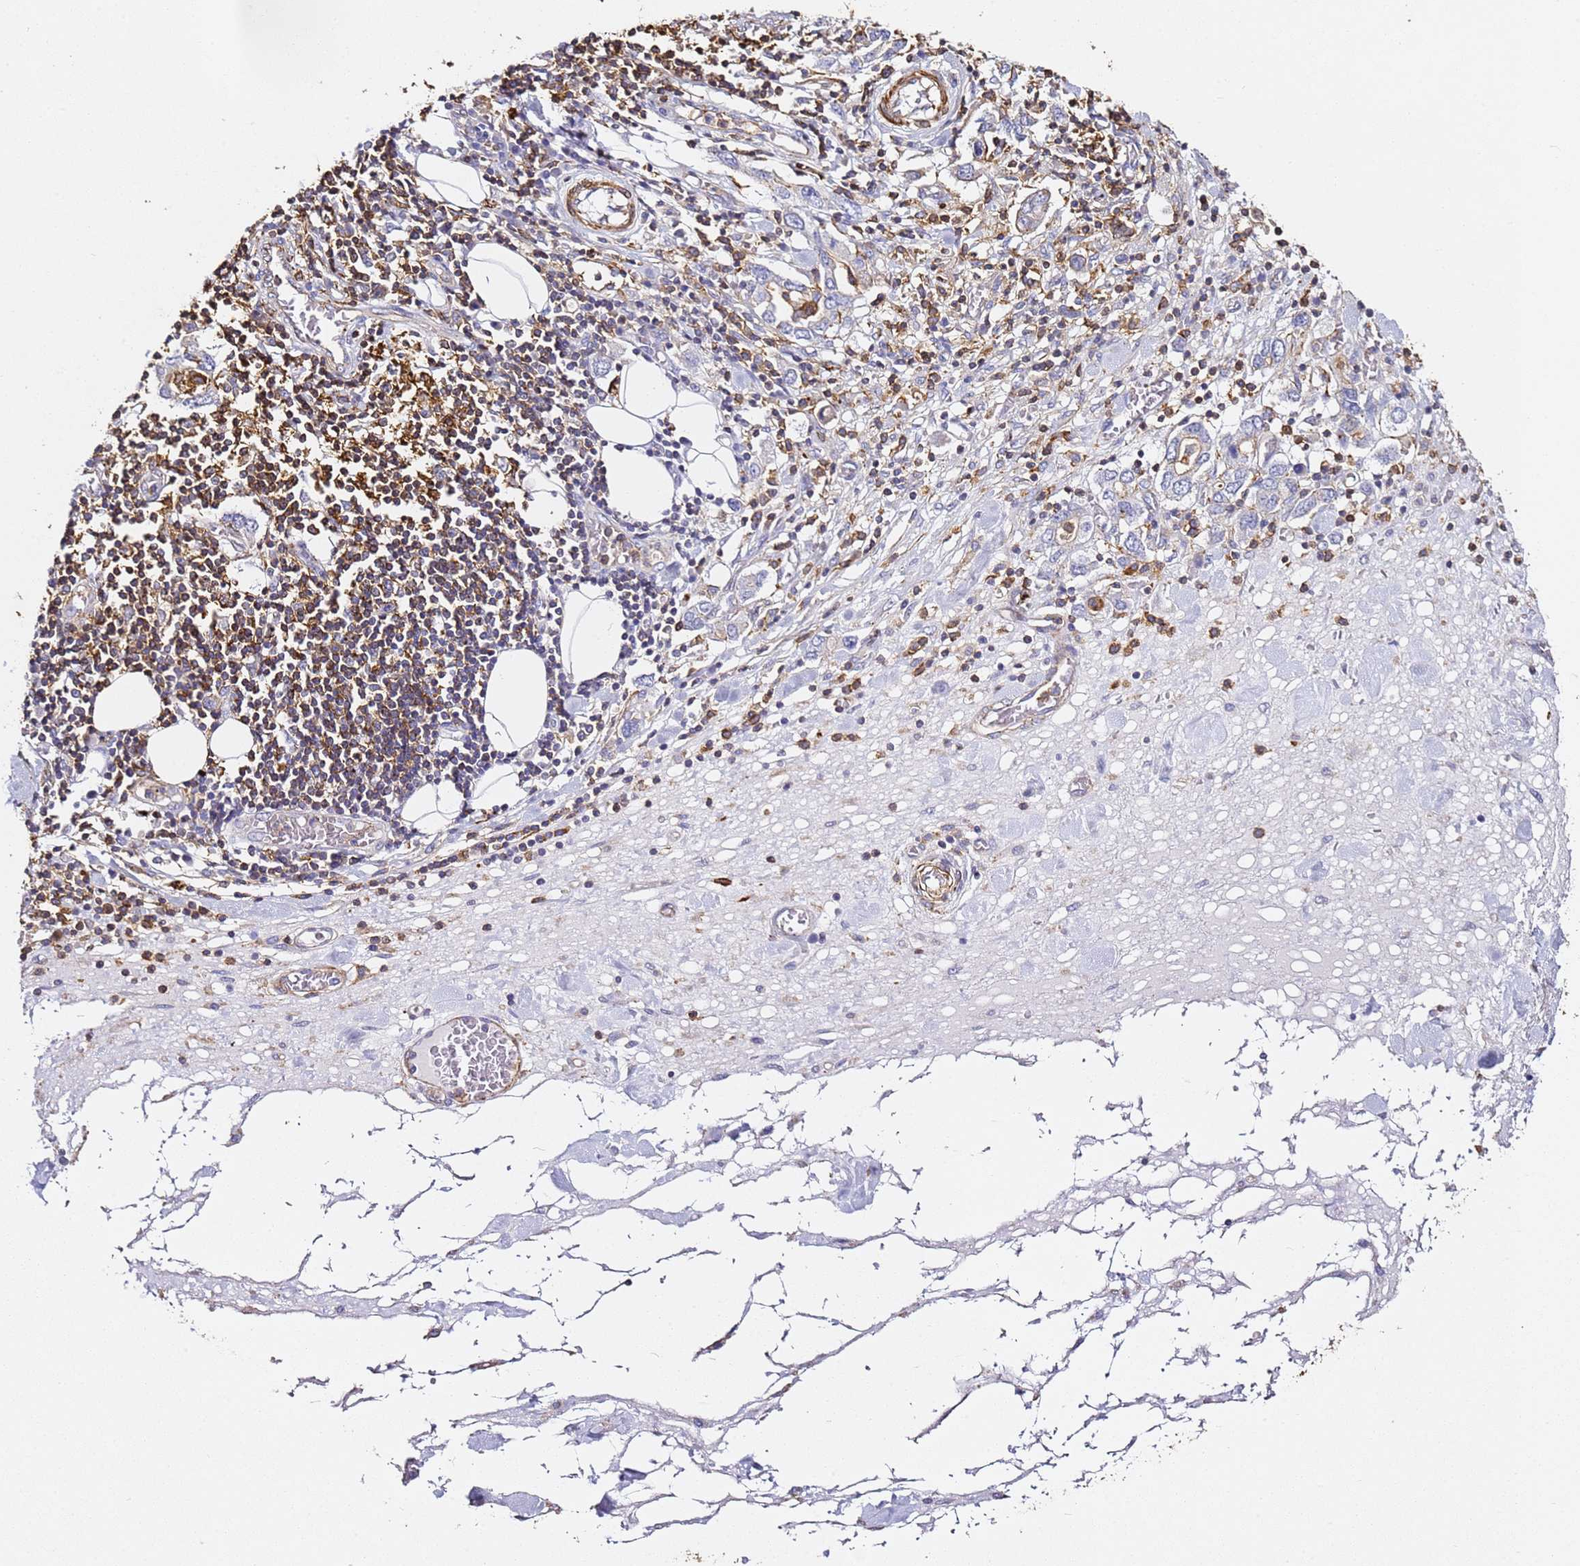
{"staining": {"intensity": "negative", "quantity": "none", "location": "none"}, "tissue": "stomach cancer", "cell_type": "Tumor cells", "image_type": "cancer", "snomed": [{"axis": "morphology", "description": "Adenocarcinoma, NOS"}, {"axis": "topography", "description": "Stomach, upper"}, {"axis": "topography", "description": "Stomach"}], "caption": "Tumor cells show no significant expression in adenocarcinoma (stomach).", "gene": "ZNF671", "patient": {"sex": "male", "age": 62}}